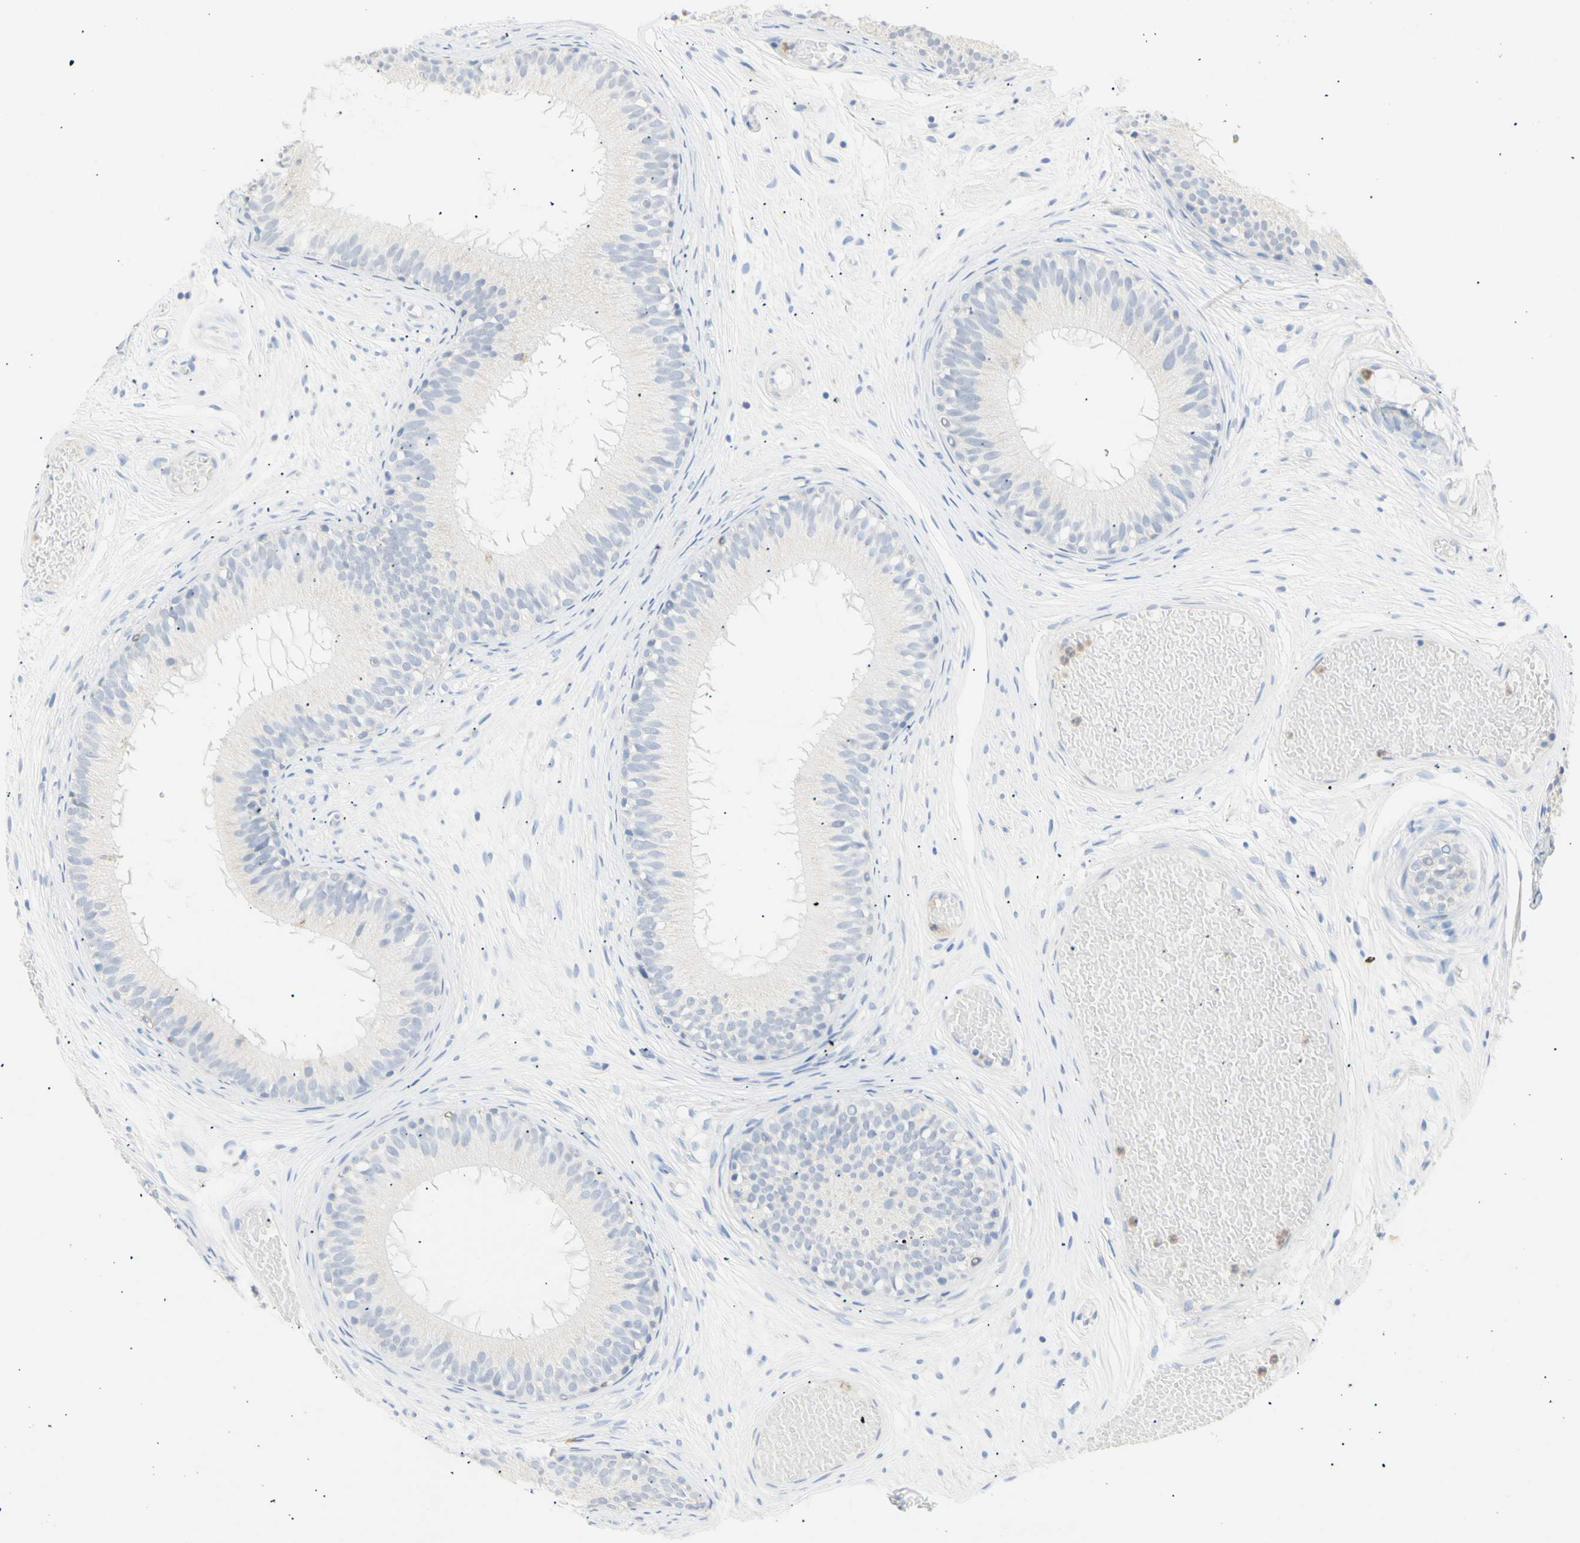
{"staining": {"intensity": "weak", "quantity": ">75%", "location": "cytoplasmic/membranous"}, "tissue": "epididymis", "cell_type": "Glandular cells", "image_type": "normal", "snomed": [{"axis": "morphology", "description": "Normal tissue, NOS"}, {"axis": "morphology", "description": "Atrophy, NOS"}, {"axis": "topography", "description": "Testis"}, {"axis": "topography", "description": "Epididymis"}], "caption": "Normal epididymis was stained to show a protein in brown. There is low levels of weak cytoplasmic/membranous staining in approximately >75% of glandular cells.", "gene": "B4GALNT3", "patient": {"sex": "male", "age": 18}}